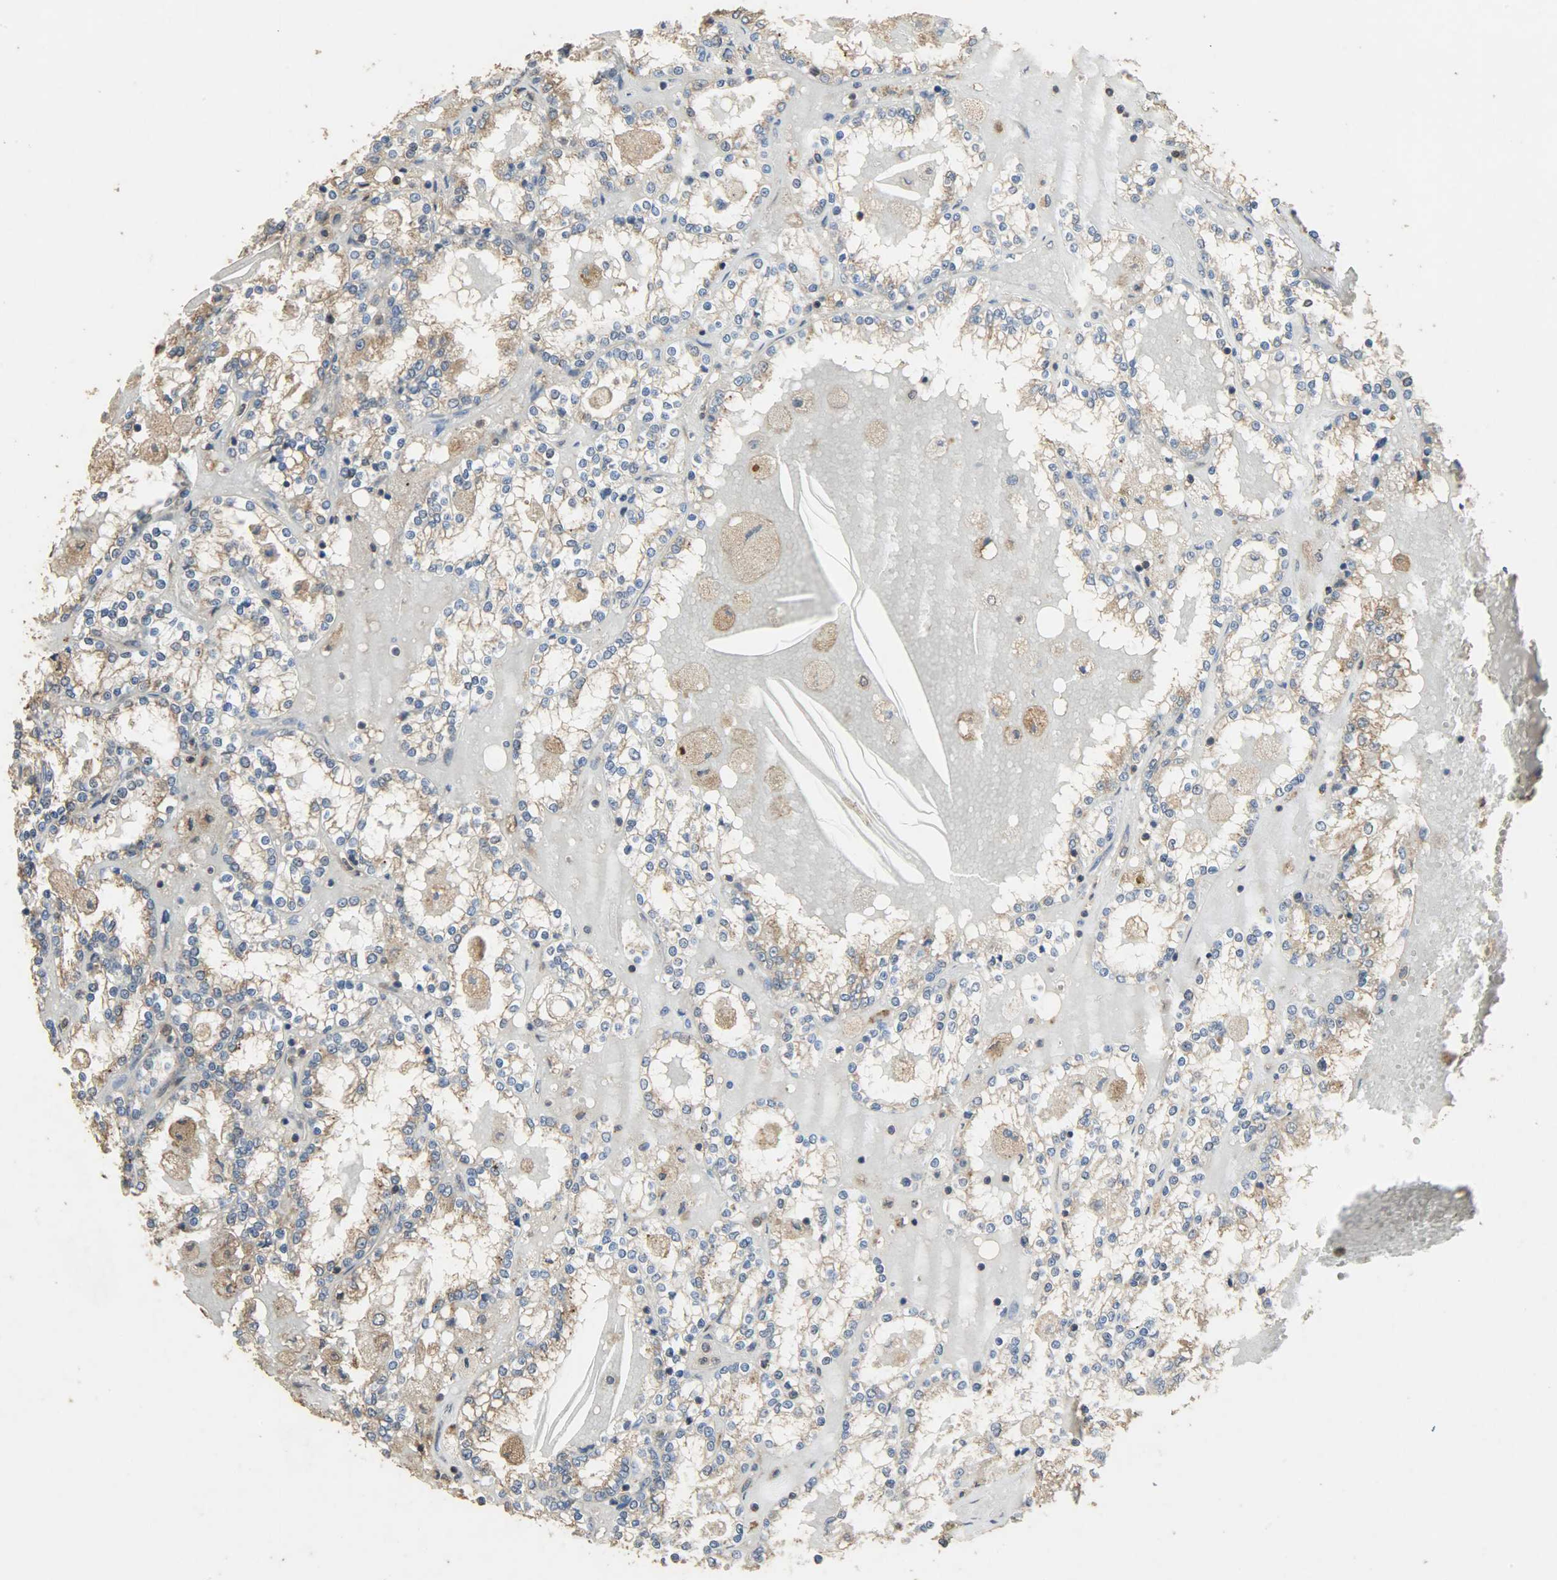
{"staining": {"intensity": "moderate", "quantity": ">75%", "location": "cytoplasmic/membranous"}, "tissue": "renal cancer", "cell_type": "Tumor cells", "image_type": "cancer", "snomed": [{"axis": "morphology", "description": "Adenocarcinoma, NOS"}, {"axis": "topography", "description": "Kidney"}], "caption": "About >75% of tumor cells in human renal cancer (adenocarcinoma) exhibit moderate cytoplasmic/membranous protein expression as visualized by brown immunohistochemical staining.", "gene": "CDKN2C", "patient": {"sex": "female", "age": 56}}